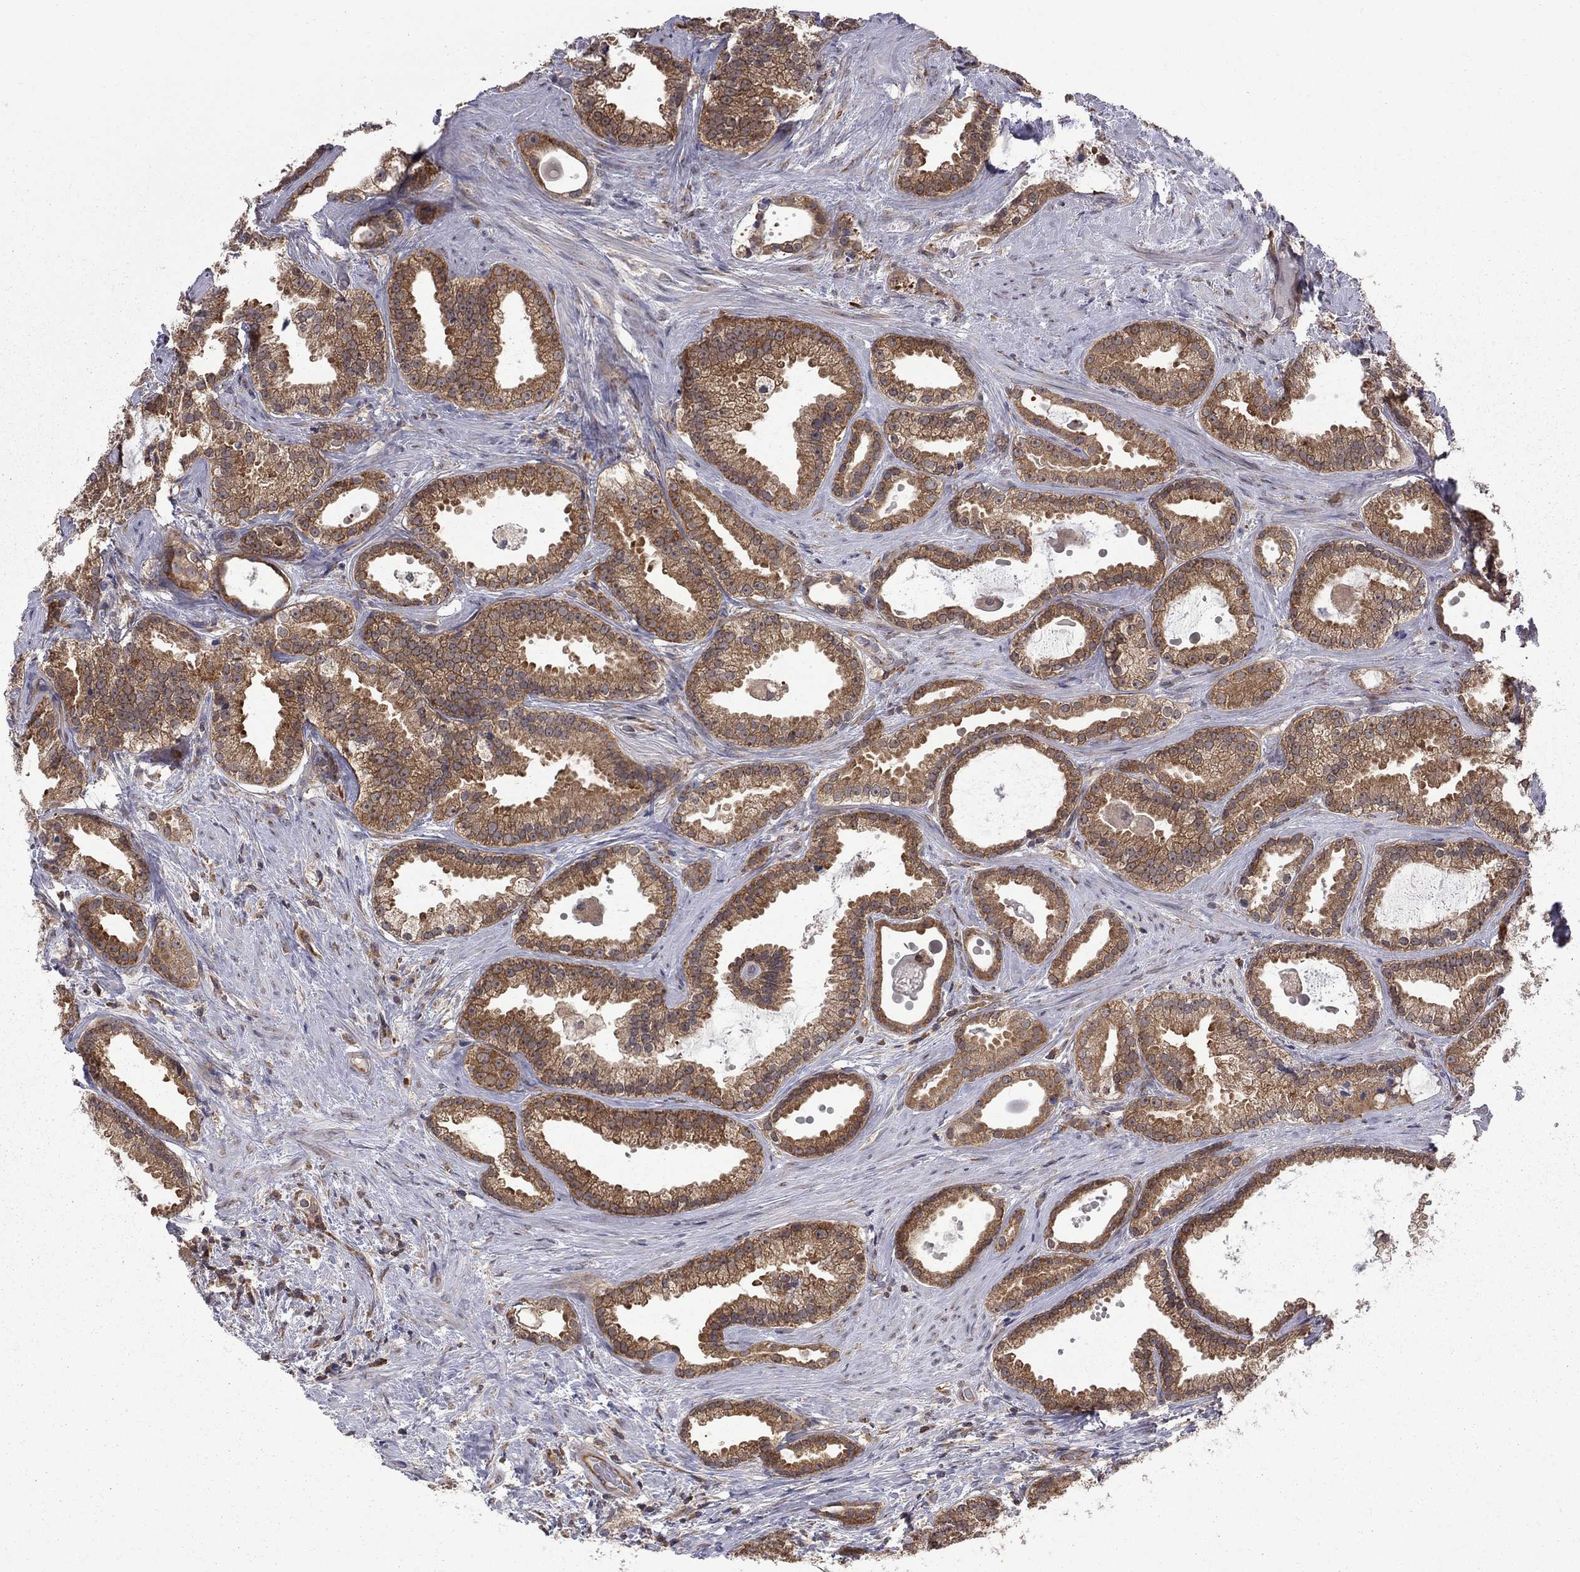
{"staining": {"intensity": "strong", "quantity": ">75%", "location": "cytoplasmic/membranous"}, "tissue": "prostate cancer", "cell_type": "Tumor cells", "image_type": "cancer", "snomed": [{"axis": "morphology", "description": "Adenocarcinoma, NOS"}, {"axis": "morphology", "description": "Adenocarcinoma, High grade"}, {"axis": "topography", "description": "Prostate"}], "caption": "Protein expression analysis of prostate cancer shows strong cytoplasmic/membranous staining in approximately >75% of tumor cells.", "gene": "NAA50", "patient": {"sex": "male", "age": 64}}